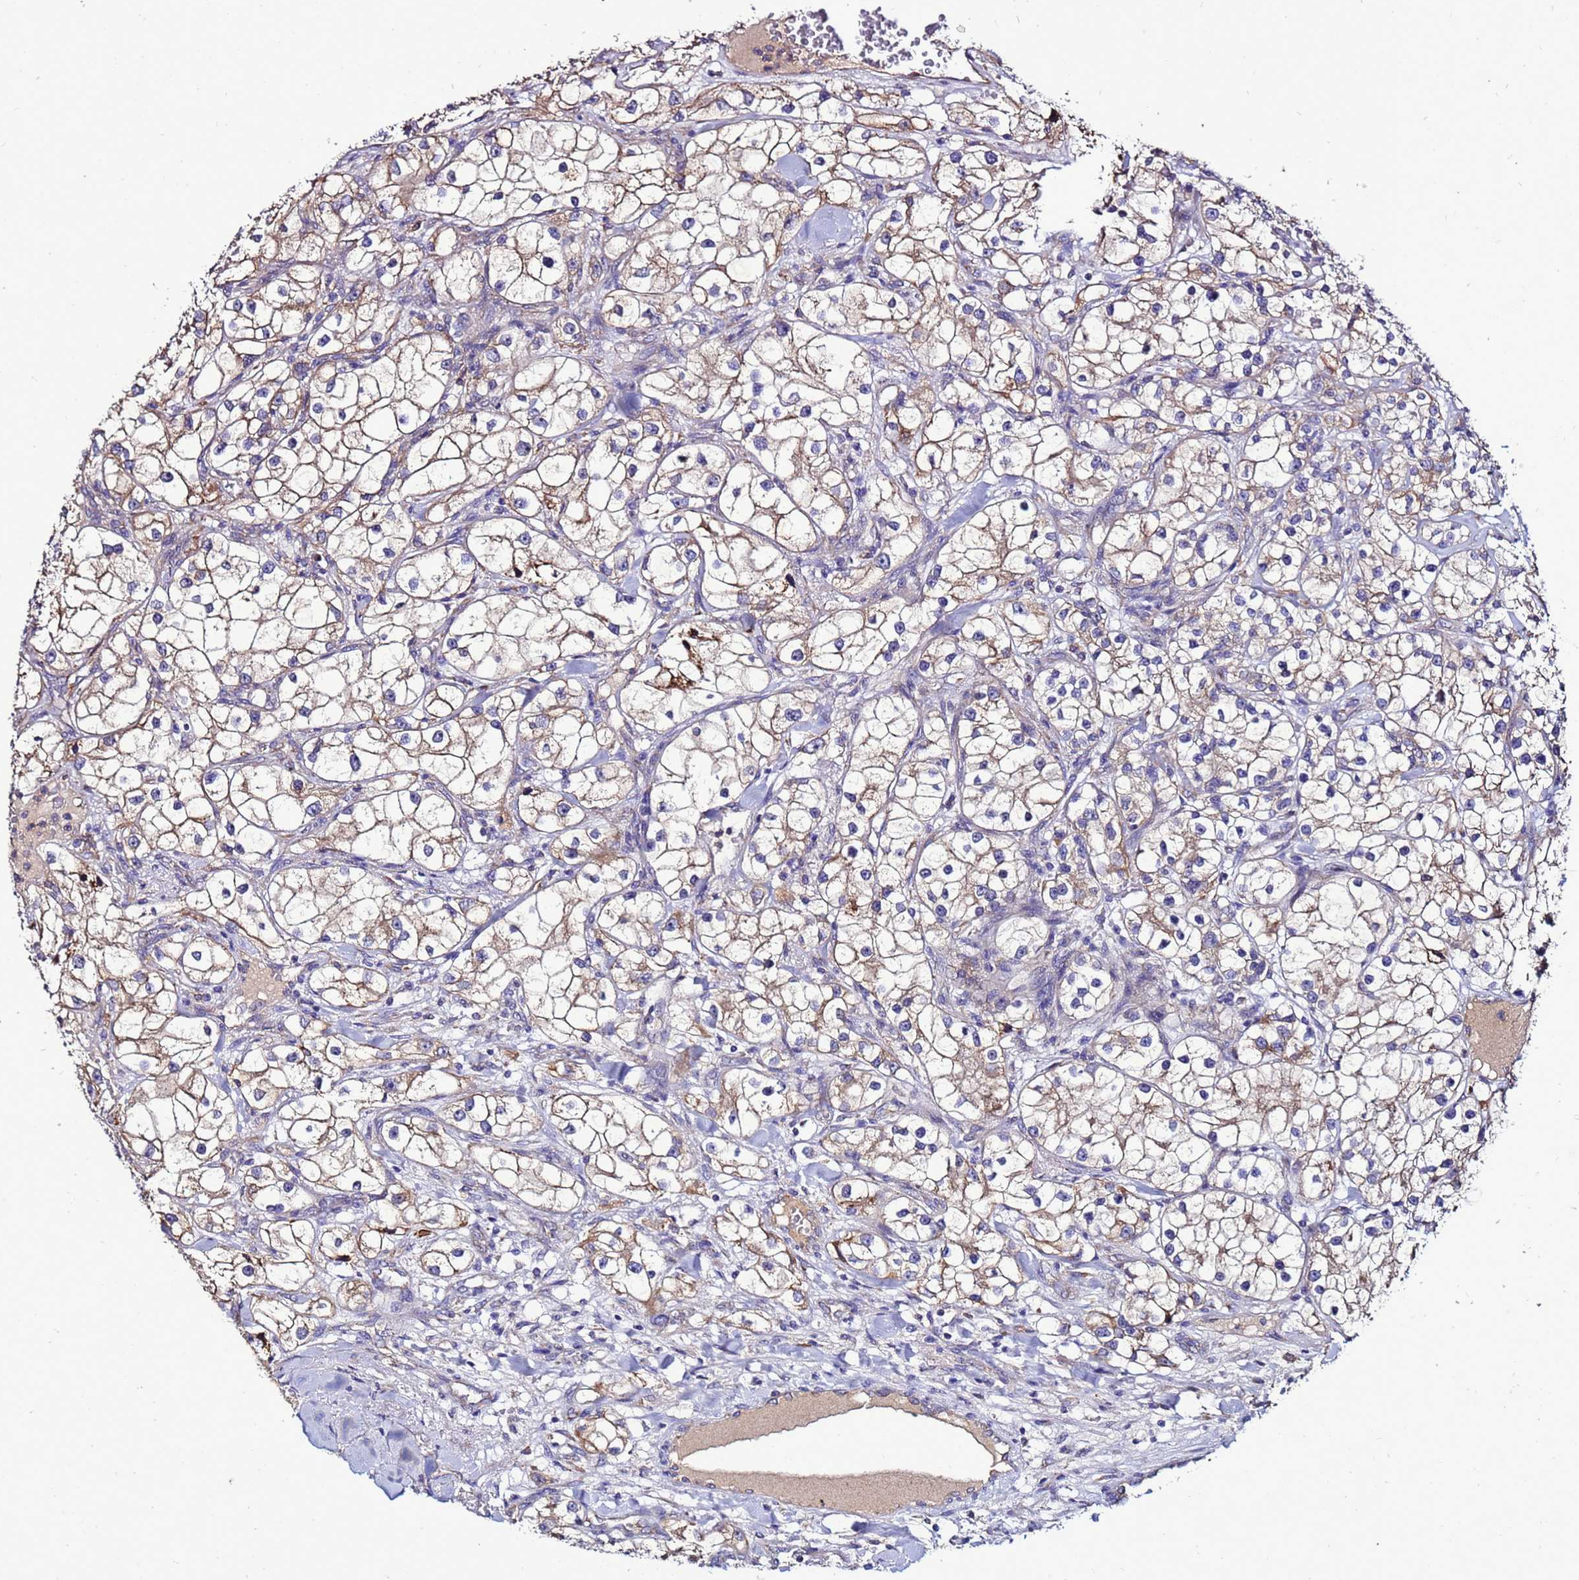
{"staining": {"intensity": "moderate", "quantity": "25%-75%", "location": "cytoplasmic/membranous"}, "tissue": "renal cancer", "cell_type": "Tumor cells", "image_type": "cancer", "snomed": [{"axis": "morphology", "description": "Adenocarcinoma, NOS"}, {"axis": "topography", "description": "Kidney"}], "caption": "A micrograph of human renal cancer stained for a protein displays moderate cytoplasmic/membranous brown staining in tumor cells. The protein is stained brown, and the nuclei are stained in blue (DAB IHC with brightfield microscopy, high magnification).", "gene": "ANTKMT", "patient": {"sex": "male", "age": 77}}